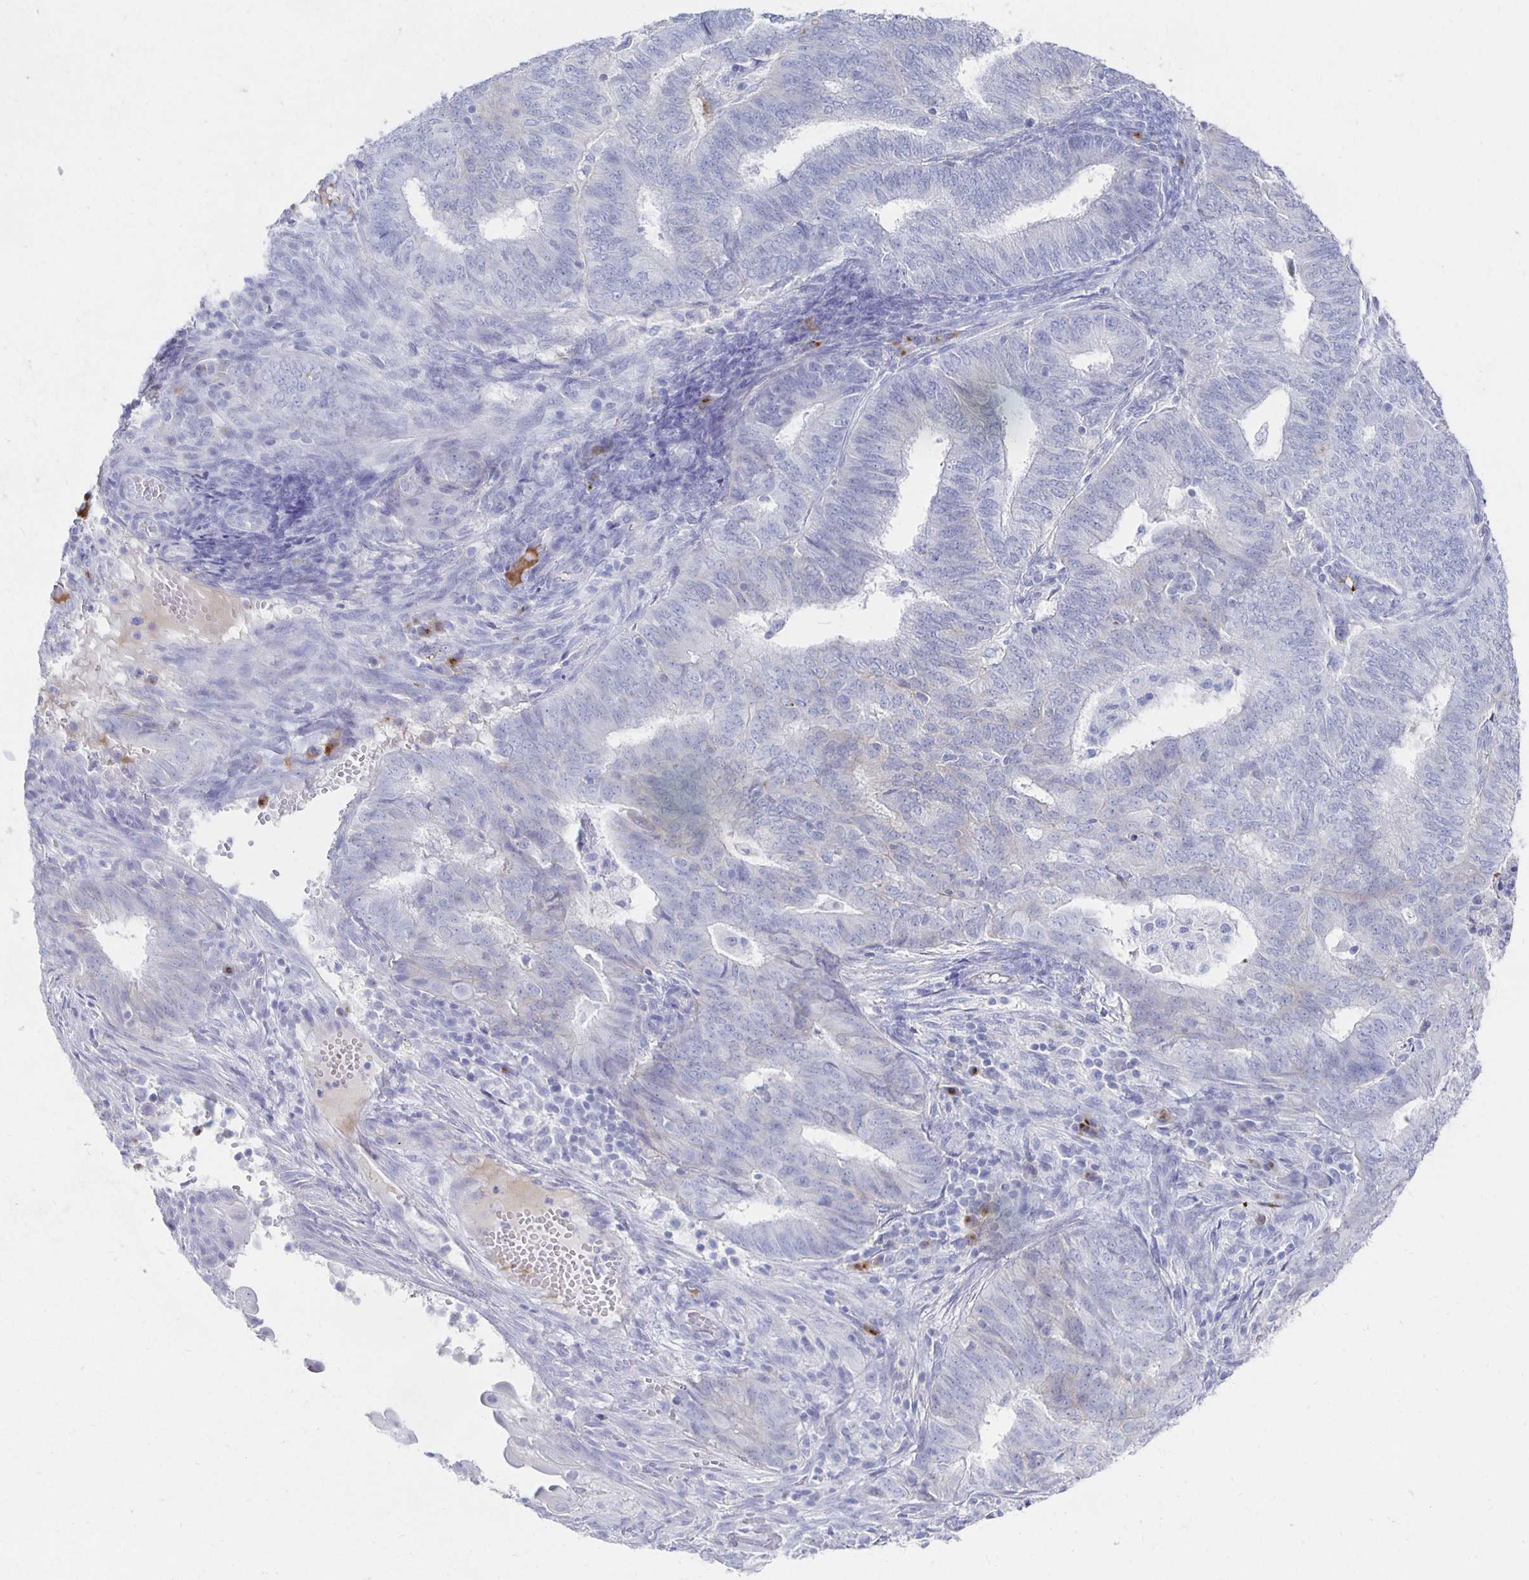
{"staining": {"intensity": "negative", "quantity": "none", "location": "none"}, "tissue": "endometrial cancer", "cell_type": "Tumor cells", "image_type": "cancer", "snomed": [{"axis": "morphology", "description": "Adenocarcinoma, NOS"}, {"axis": "topography", "description": "Endometrium"}], "caption": "A high-resolution micrograph shows immunohistochemistry staining of endometrial adenocarcinoma, which exhibits no significant positivity in tumor cells.", "gene": "PRDM7", "patient": {"sex": "female", "age": 62}}